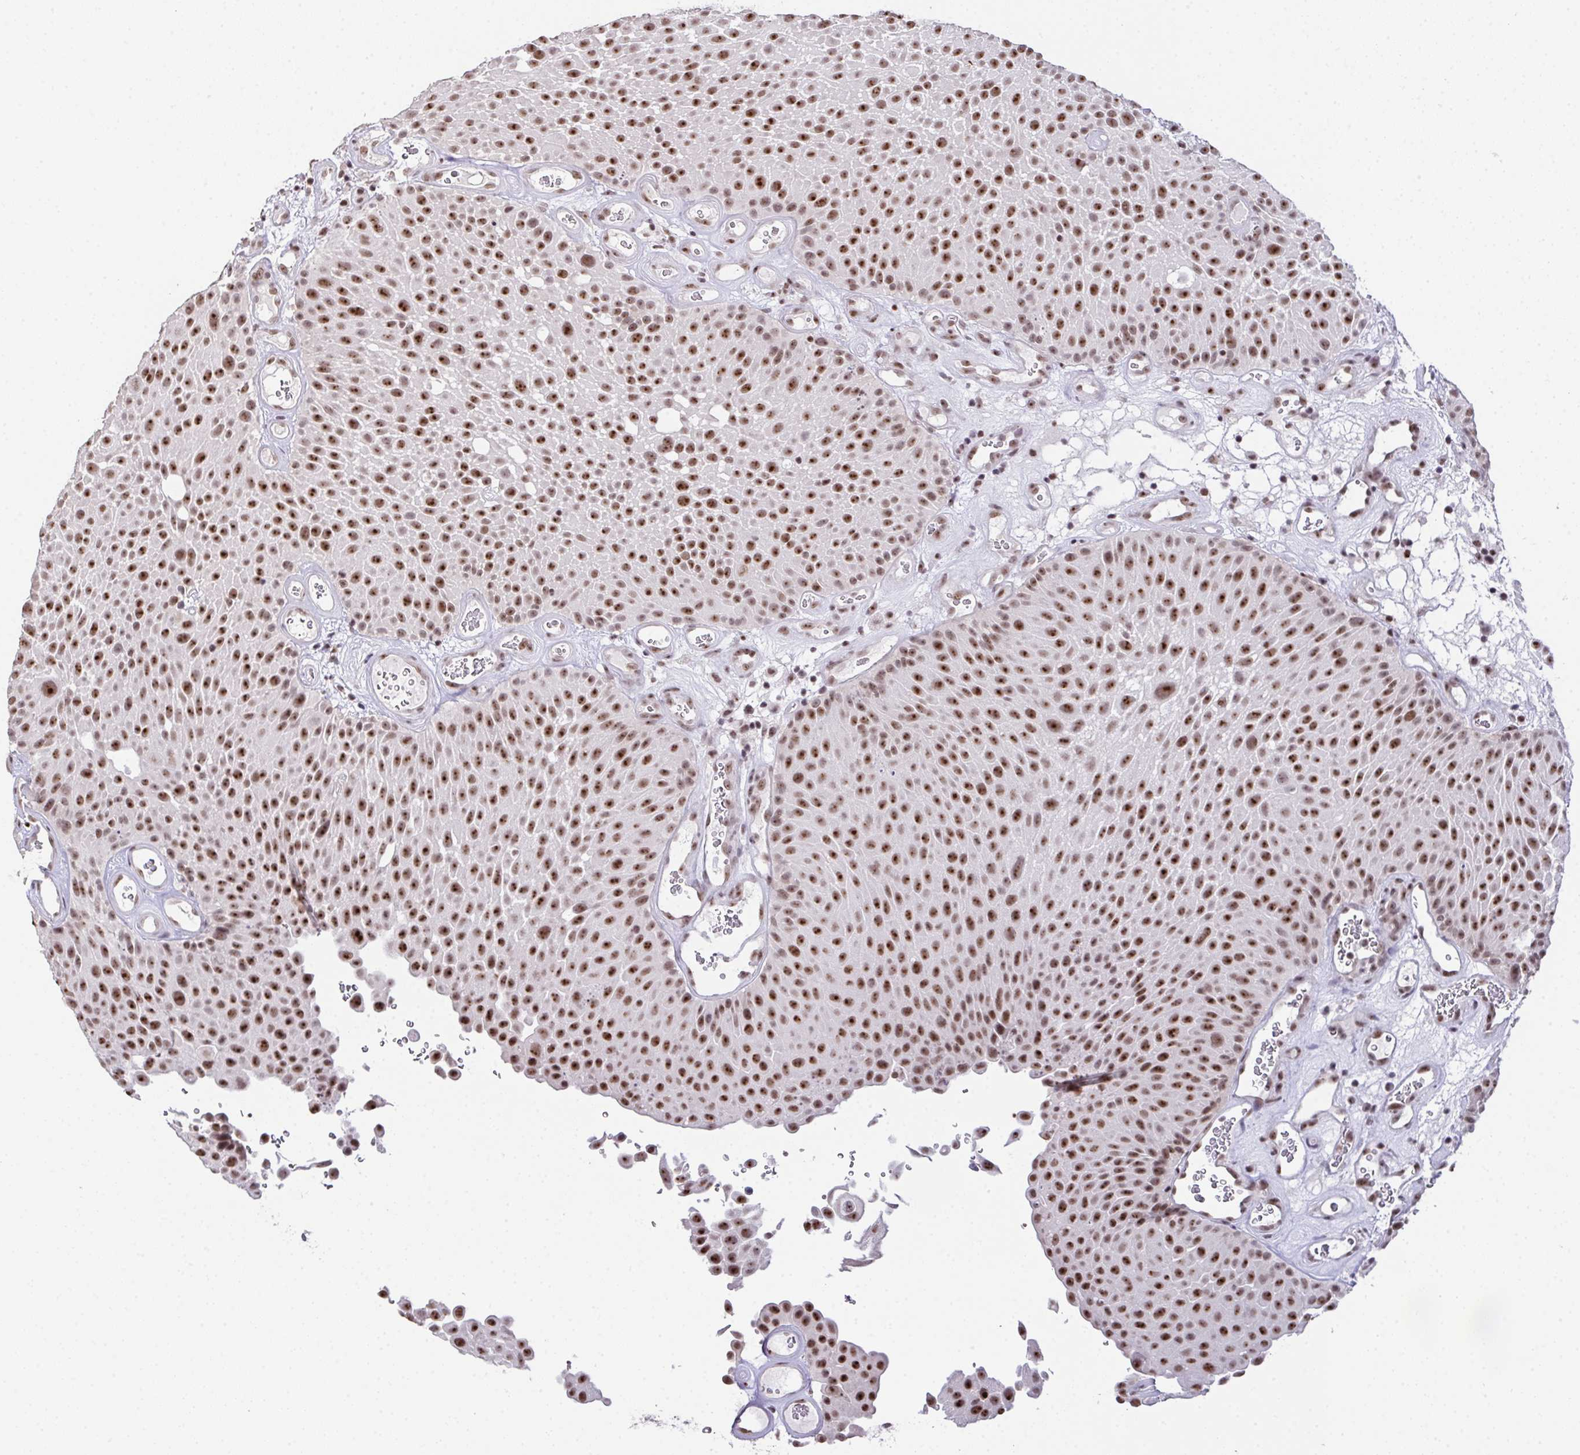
{"staining": {"intensity": "moderate", "quantity": ">75%", "location": "nuclear"}, "tissue": "urothelial cancer", "cell_type": "Tumor cells", "image_type": "cancer", "snomed": [{"axis": "morphology", "description": "Urothelial carcinoma, Low grade"}, {"axis": "topography", "description": "Urinary bladder"}], "caption": "Immunohistochemical staining of urothelial carcinoma (low-grade) demonstrates moderate nuclear protein positivity in approximately >75% of tumor cells.", "gene": "ZNF800", "patient": {"sex": "male", "age": 72}}